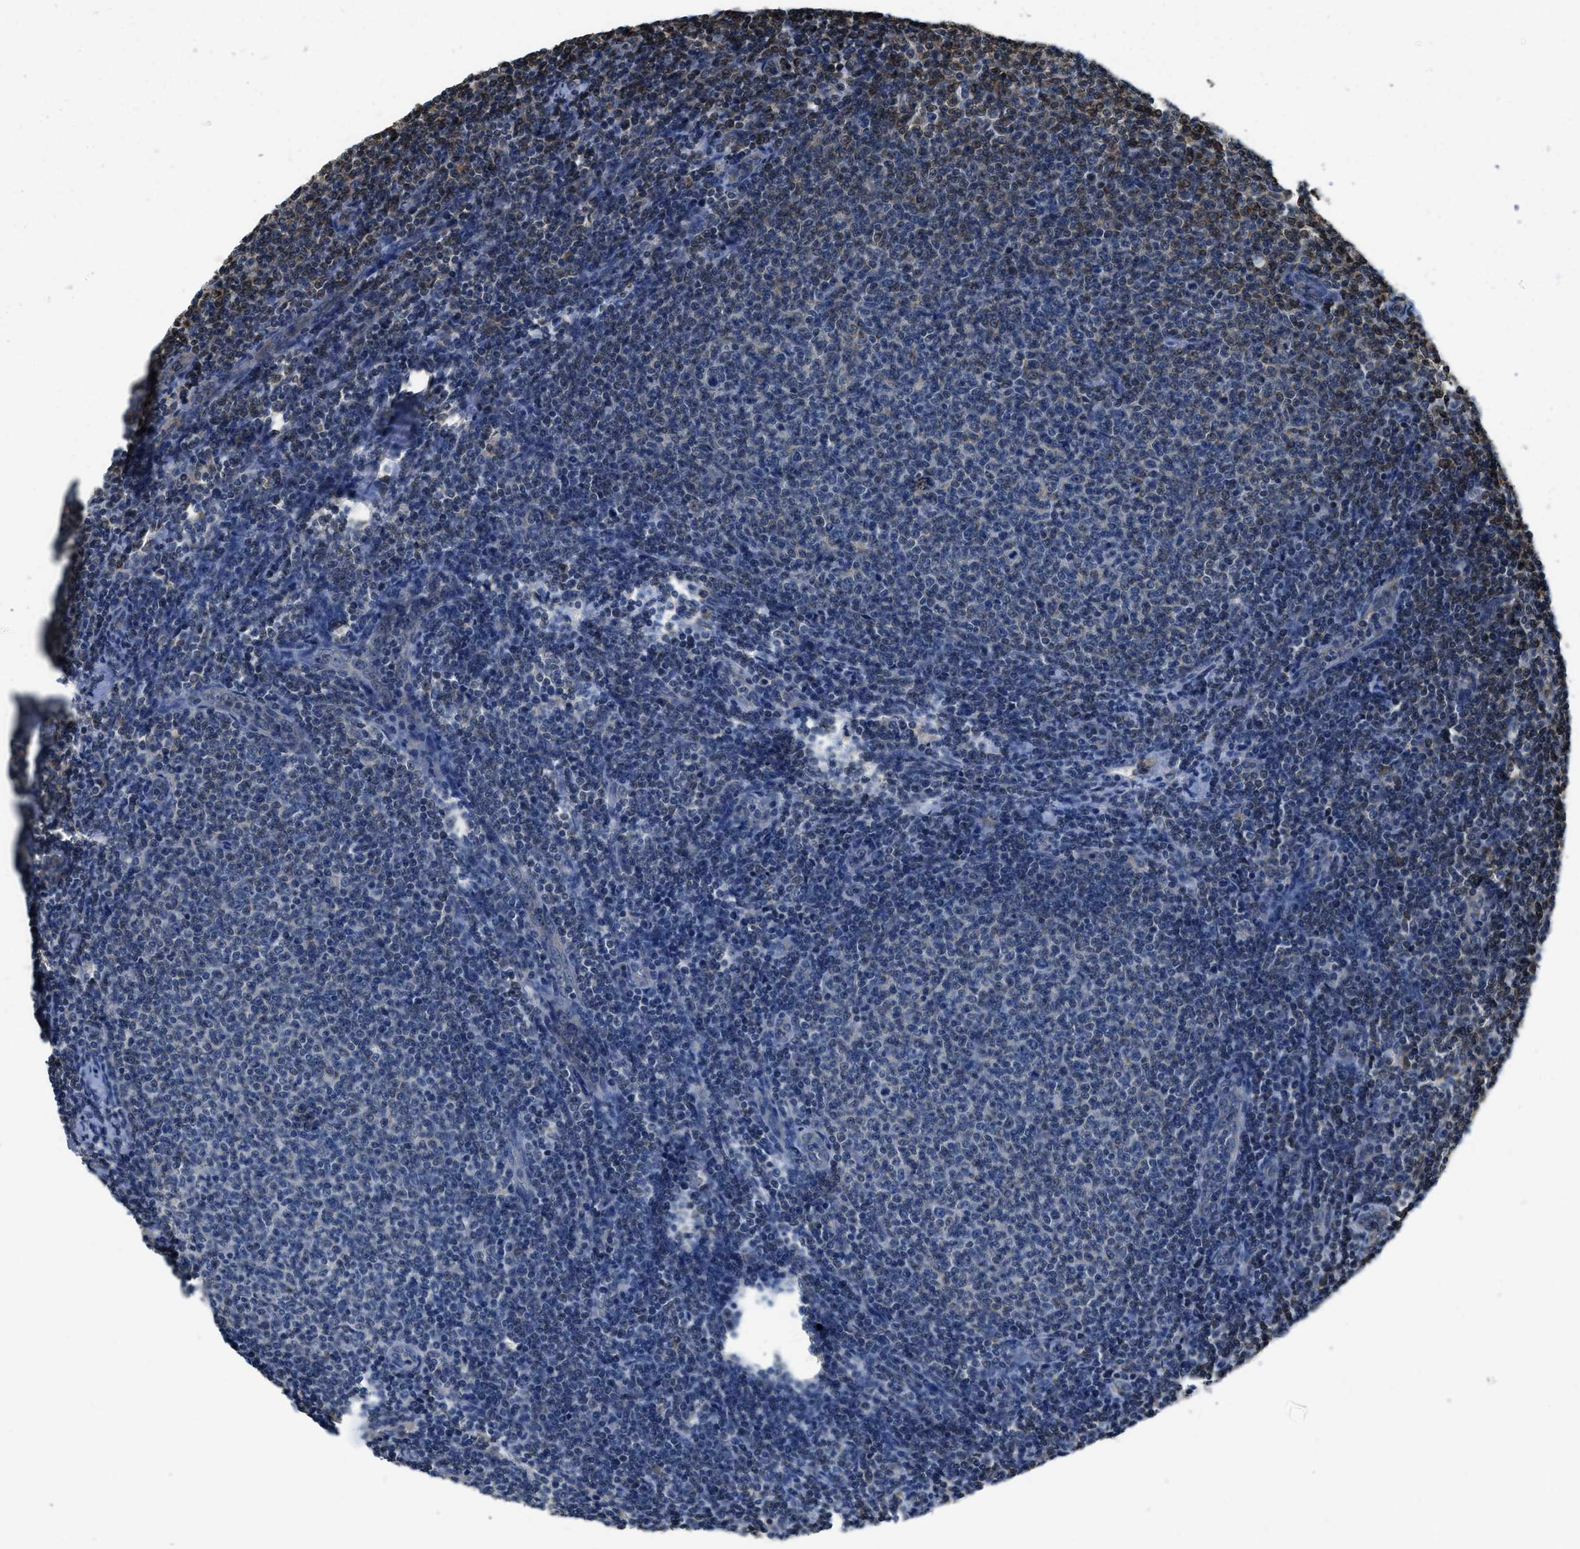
{"staining": {"intensity": "negative", "quantity": "none", "location": "none"}, "tissue": "lymphoma", "cell_type": "Tumor cells", "image_type": "cancer", "snomed": [{"axis": "morphology", "description": "Malignant lymphoma, non-Hodgkin's type, Low grade"}, {"axis": "topography", "description": "Lymph node"}], "caption": "This is a image of immunohistochemistry staining of lymphoma, which shows no expression in tumor cells. The staining was performed using DAB to visualize the protein expression in brown, while the nuclei were stained in blue with hematoxylin (Magnification: 20x).", "gene": "BCAP31", "patient": {"sex": "male", "age": 66}}